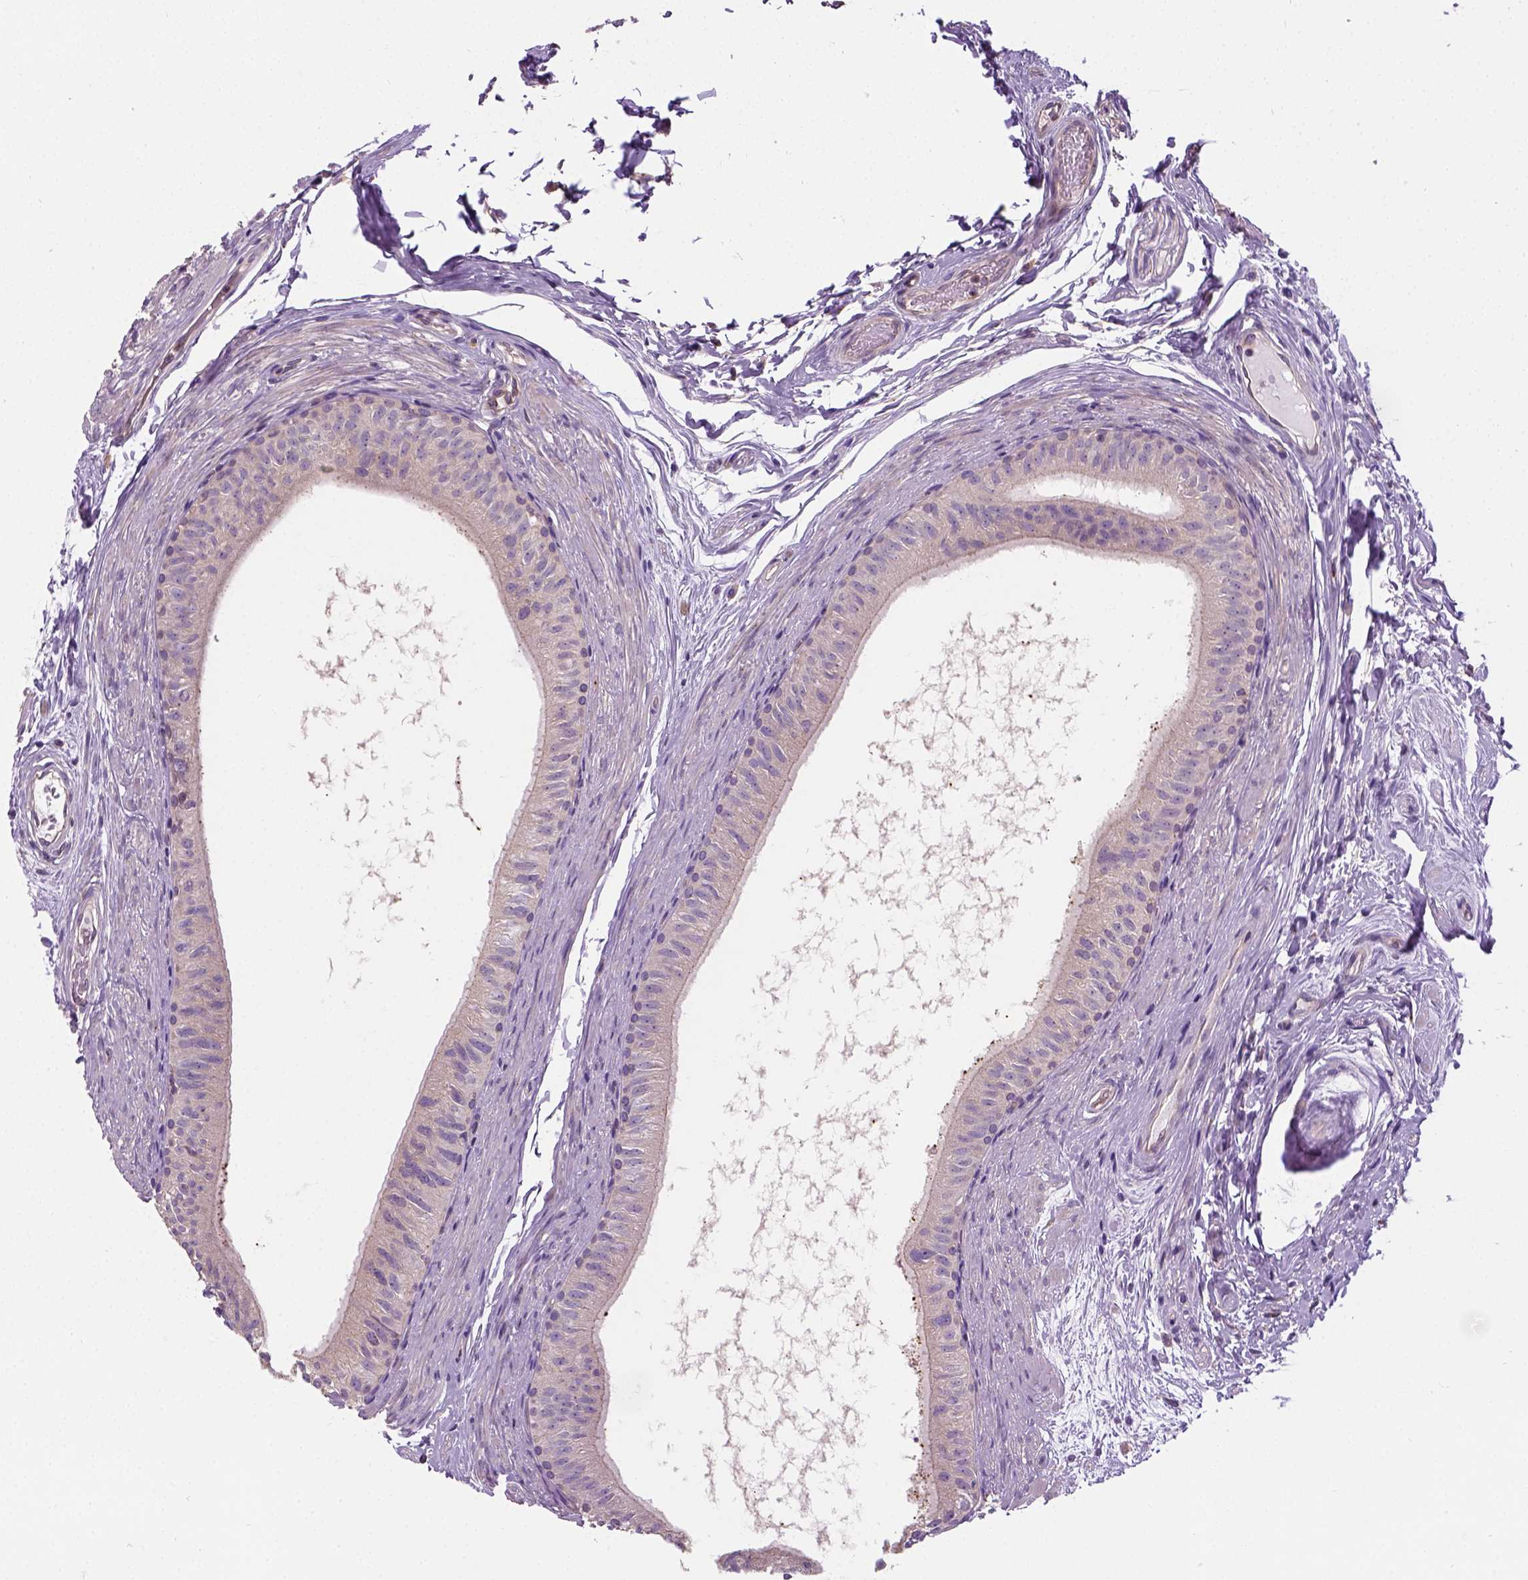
{"staining": {"intensity": "weak", "quantity": ">75%", "location": "cytoplasmic/membranous"}, "tissue": "epididymis", "cell_type": "Glandular cells", "image_type": "normal", "snomed": [{"axis": "morphology", "description": "Normal tissue, NOS"}, {"axis": "topography", "description": "Epididymis"}], "caption": "A high-resolution histopathology image shows immunohistochemistry staining of normal epididymis, which demonstrates weak cytoplasmic/membranous staining in about >75% of glandular cells.", "gene": "CRACR2A", "patient": {"sex": "male", "age": 36}}